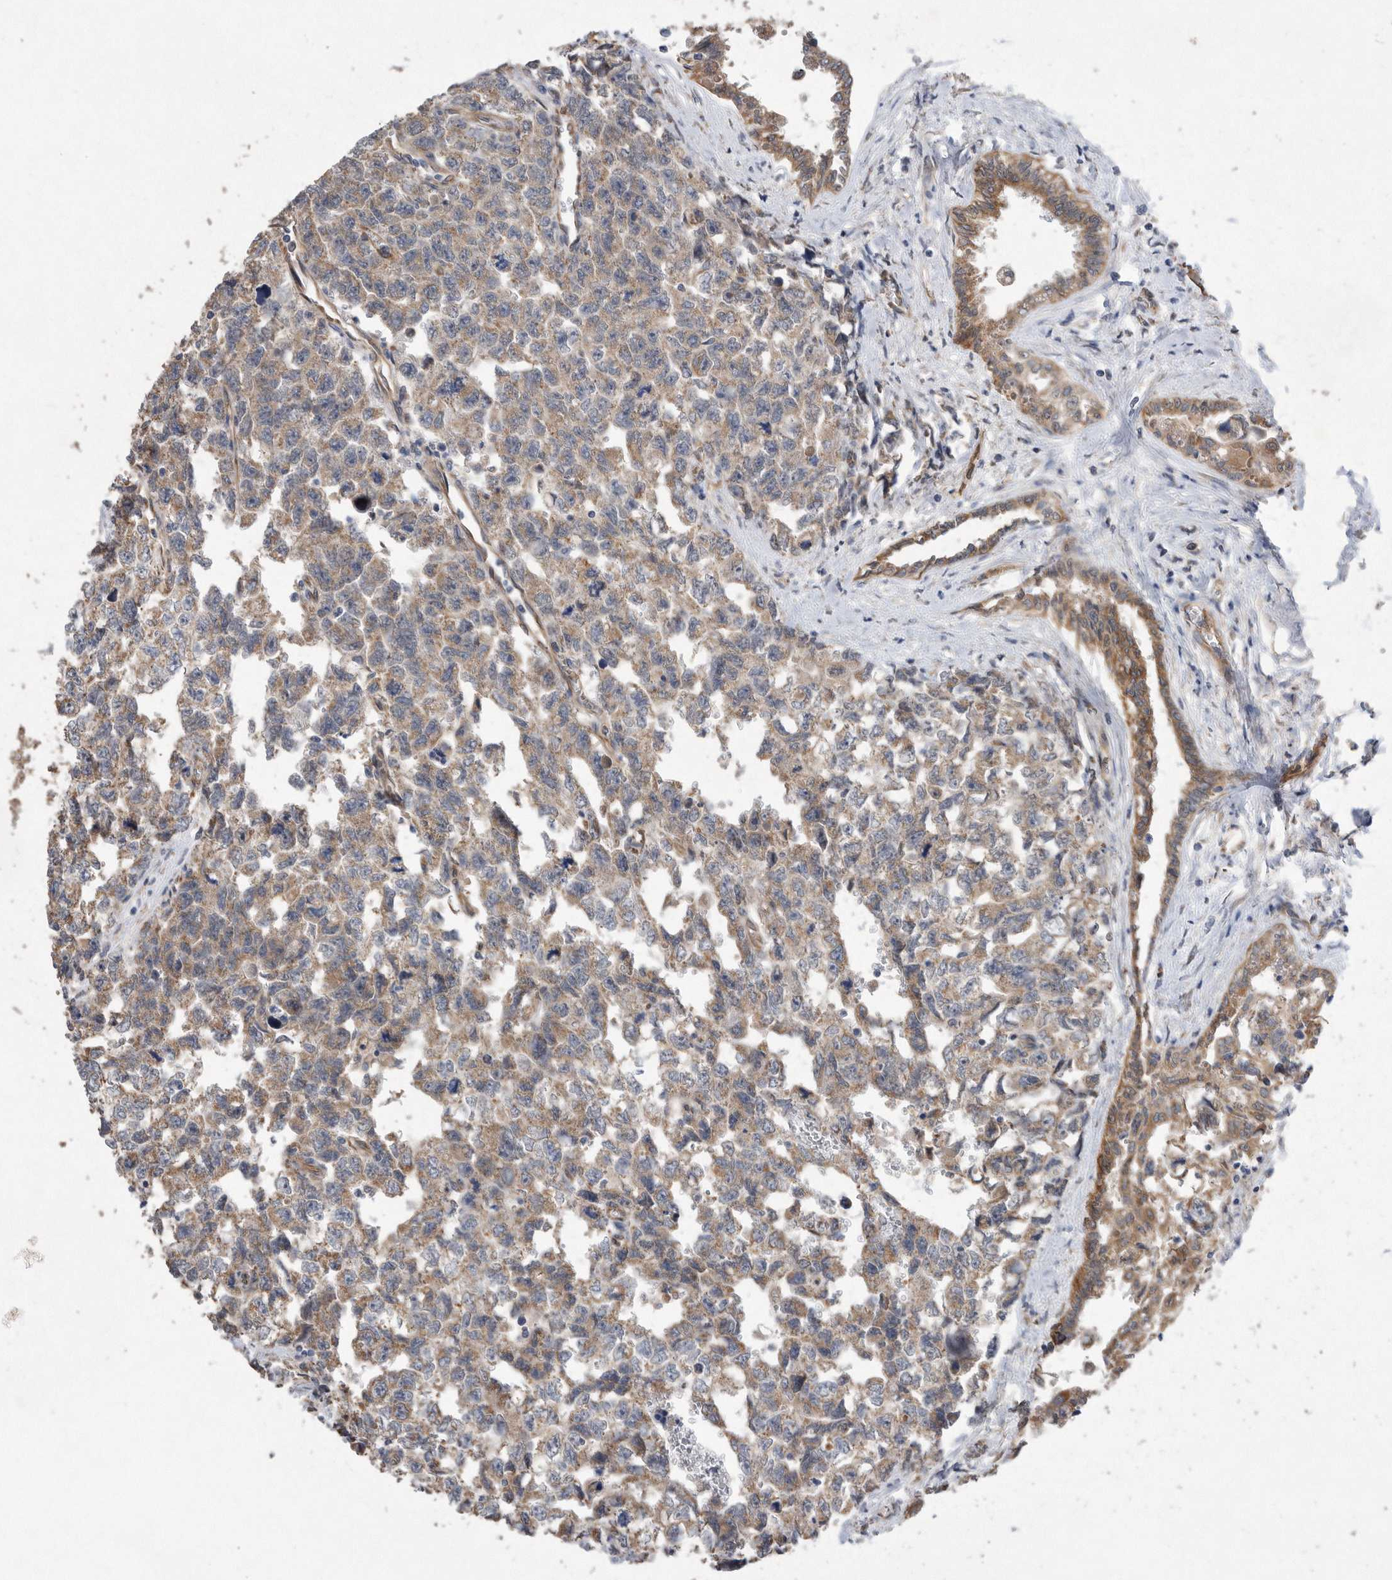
{"staining": {"intensity": "moderate", "quantity": ">75%", "location": "cytoplasmic/membranous"}, "tissue": "testis cancer", "cell_type": "Tumor cells", "image_type": "cancer", "snomed": [{"axis": "morphology", "description": "Carcinoma, Embryonal, NOS"}, {"axis": "topography", "description": "Testis"}], "caption": "Human embryonal carcinoma (testis) stained with a brown dye demonstrates moderate cytoplasmic/membranous positive expression in about >75% of tumor cells.", "gene": "PON2", "patient": {"sex": "male", "age": 31}}